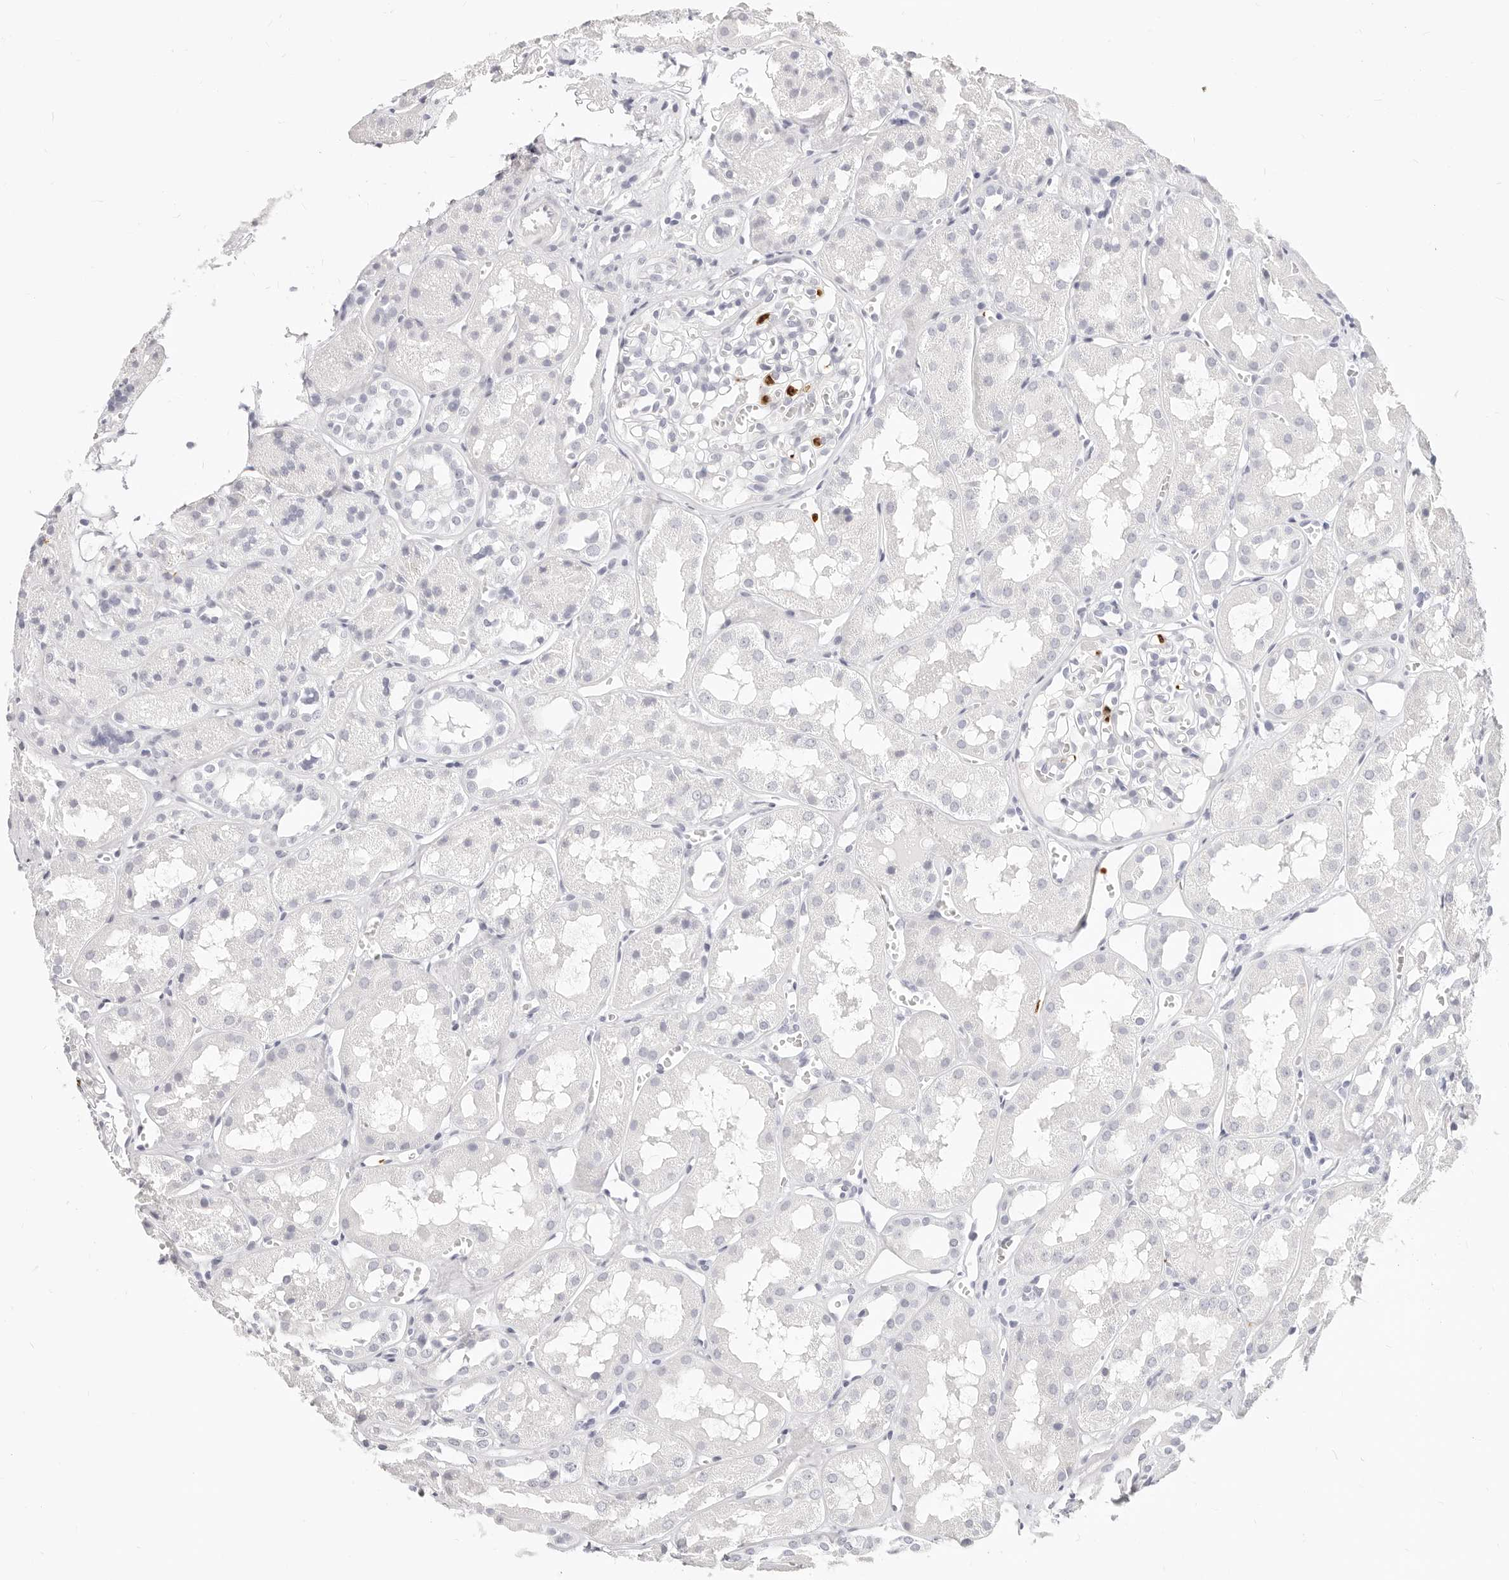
{"staining": {"intensity": "negative", "quantity": "none", "location": "none"}, "tissue": "kidney", "cell_type": "Cells in glomeruli", "image_type": "normal", "snomed": [{"axis": "morphology", "description": "Normal tissue, NOS"}, {"axis": "topography", "description": "Kidney"}], "caption": "High power microscopy histopathology image of an IHC histopathology image of benign kidney, revealing no significant positivity in cells in glomeruli.", "gene": "CAMP", "patient": {"sex": "male", "age": 16}}